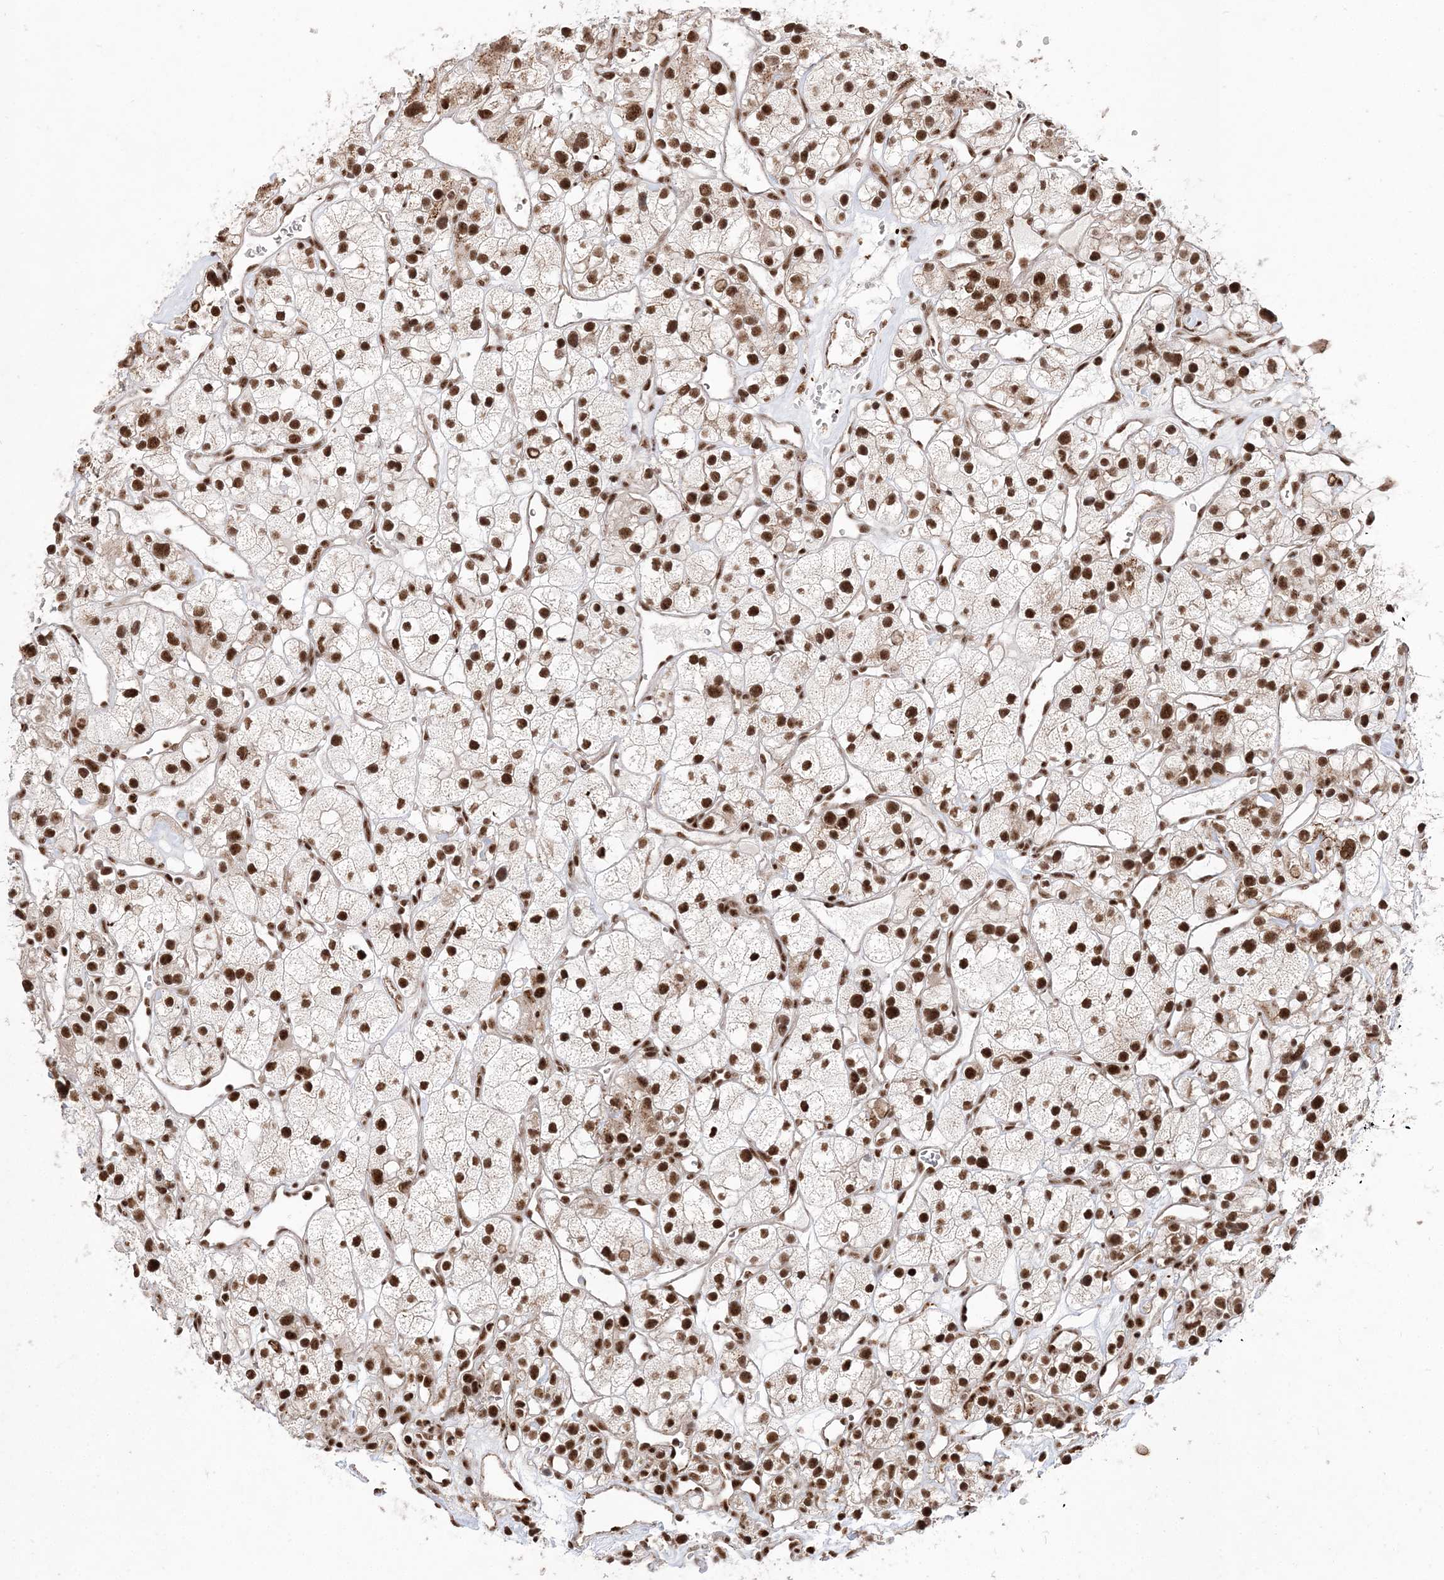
{"staining": {"intensity": "strong", "quantity": ">75%", "location": "nuclear"}, "tissue": "renal cancer", "cell_type": "Tumor cells", "image_type": "cancer", "snomed": [{"axis": "morphology", "description": "Adenocarcinoma, NOS"}, {"axis": "topography", "description": "Kidney"}], "caption": "Immunohistochemical staining of adenocarcinoma (renal) exhibits high levels of strong nuclear protein staining in about >75% of tumor cells.", "gene": "RBM17", "patient": {"sex": "female", "age": 57}}